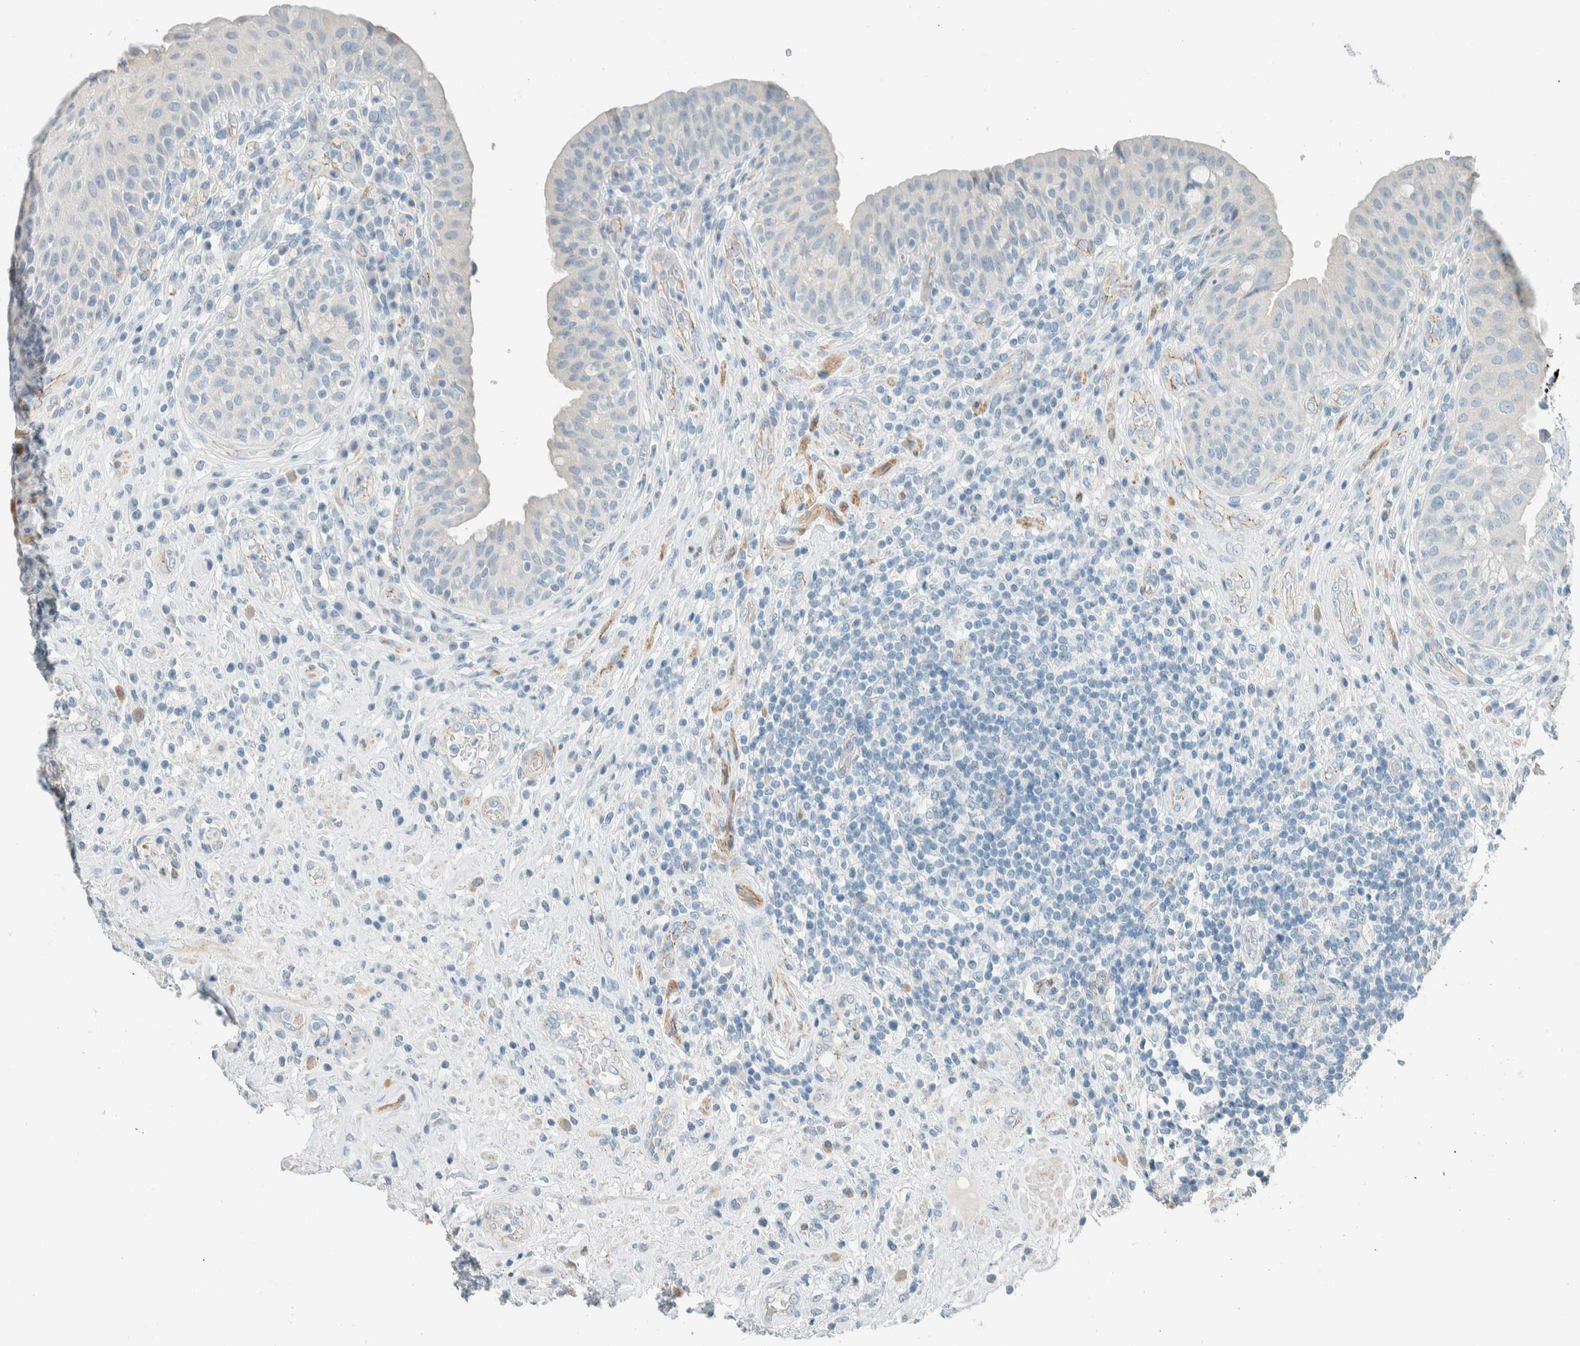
{"staining": {"intensity": "negative", "quantity": "none", "location": "none"}, "tissue": "urinary bladder", "cell_type": "Urothelial cells", "image_type": "normal", "snomed": [{"axis": "morphology", "description": "Normal tissue, NOS"}, {"axis": "topography", "description": "Urinary bladder"}], "caption": "Image shows no protein expression in urothelial cells of benign urinary bladder.", "gene": "SLFN12", "patient": {"sex": "female", "age": 62}}